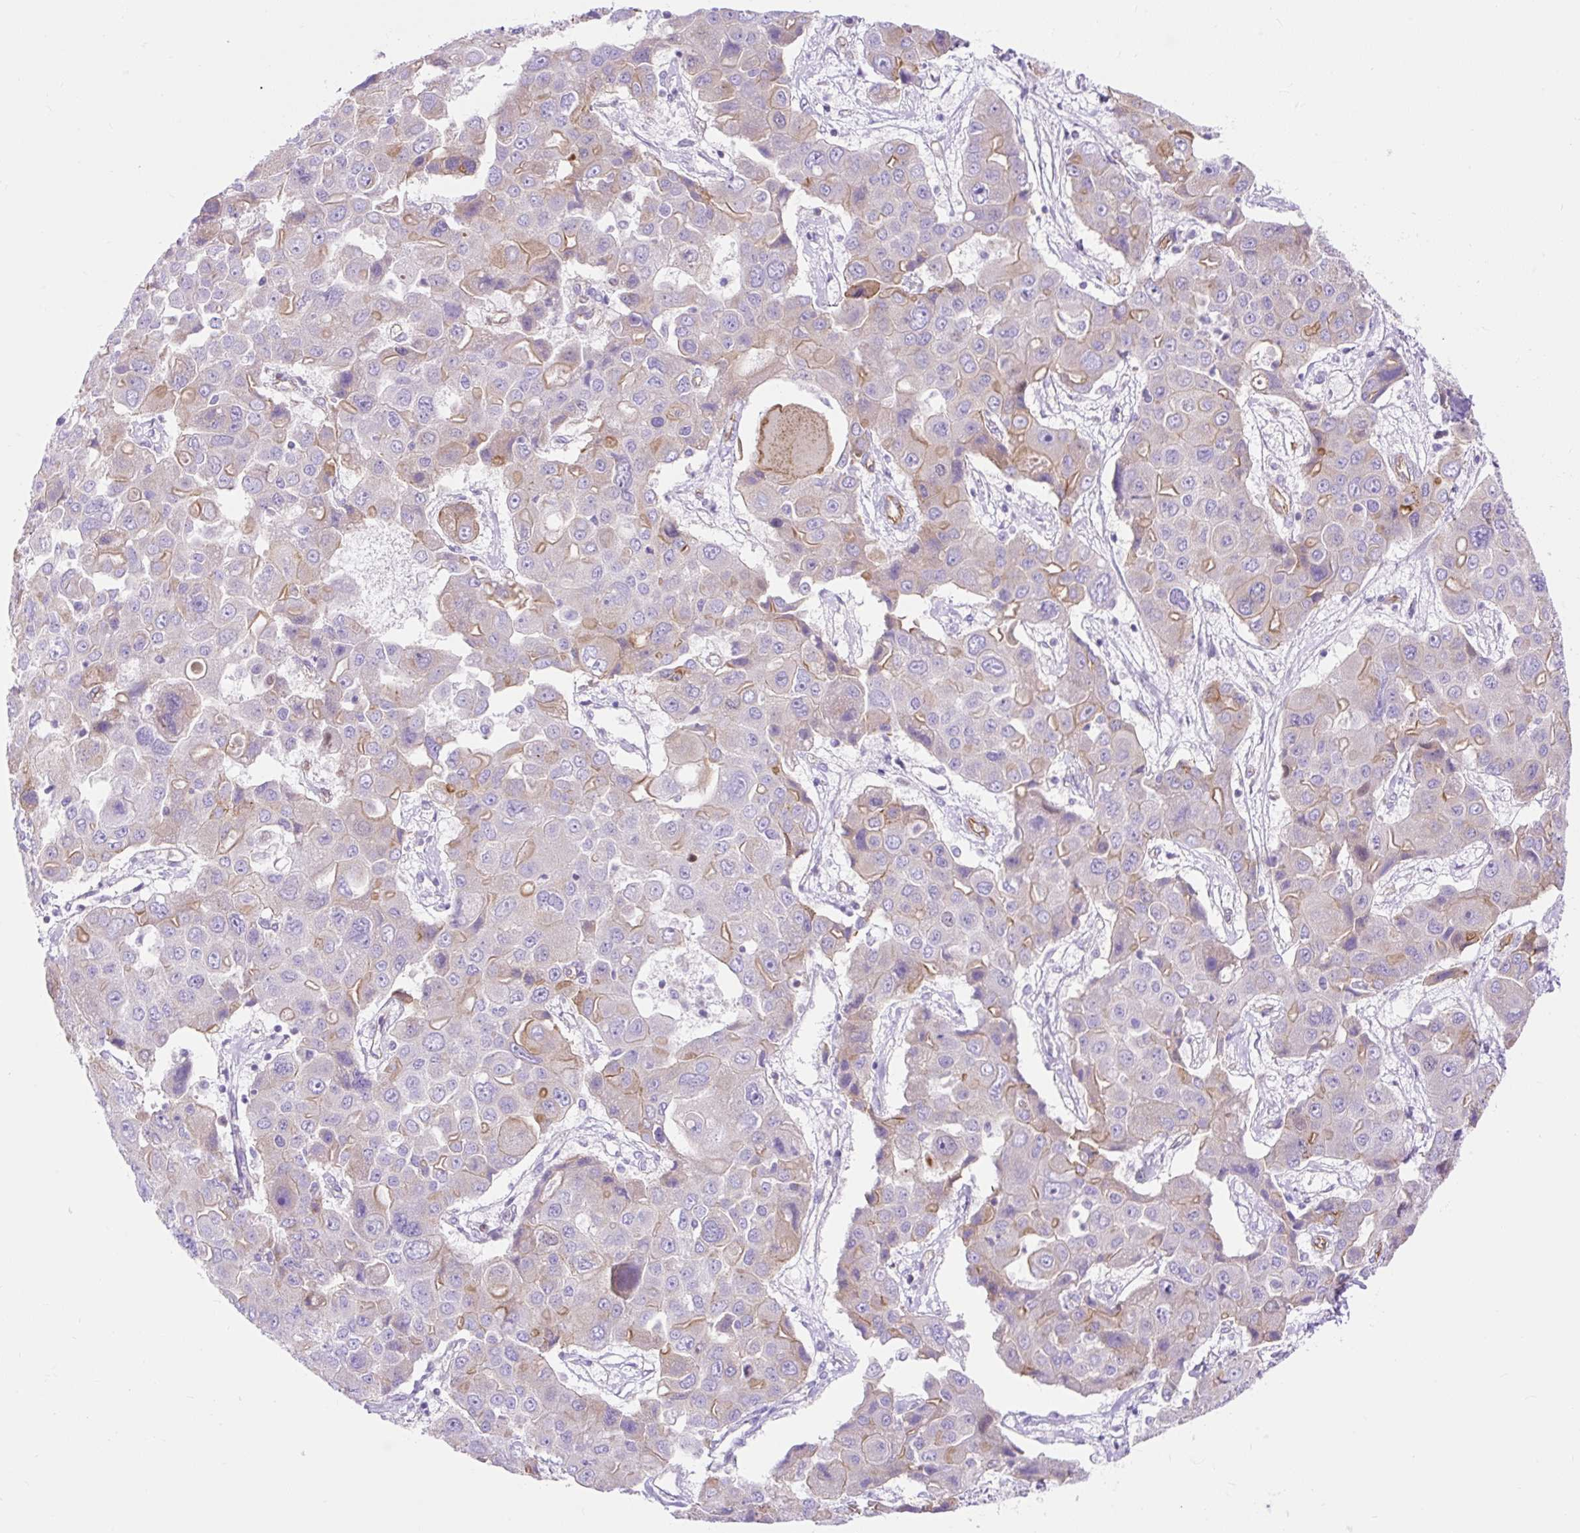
{"staining": {"intensity": "moderate", "quantity": "<25%", "location": "cytoplasmic/membranous"}, "tissue": "liver cancer", "cell_type": "Tumor cells", "image_type": "cancer", "snomed": [{"axis": "morphology", "description": "Cholangiocarcinoma"}, {"axis": "topography", "description": "Liver"}], "caption": "The immunohistochemical stain labels moderate cytoplasmic/membranous expression in tumor cells of liver cholangiocarcinoma tissue. The staining was performed using DAB (3,3'-diaminobenzidine) to visualize the protein expression in brown, while the nuclei were stained in blue with hematoxylin (Magnification: 20x).", "gene": "HIP1R", "patient": {"sex": "male", "age": 67}}